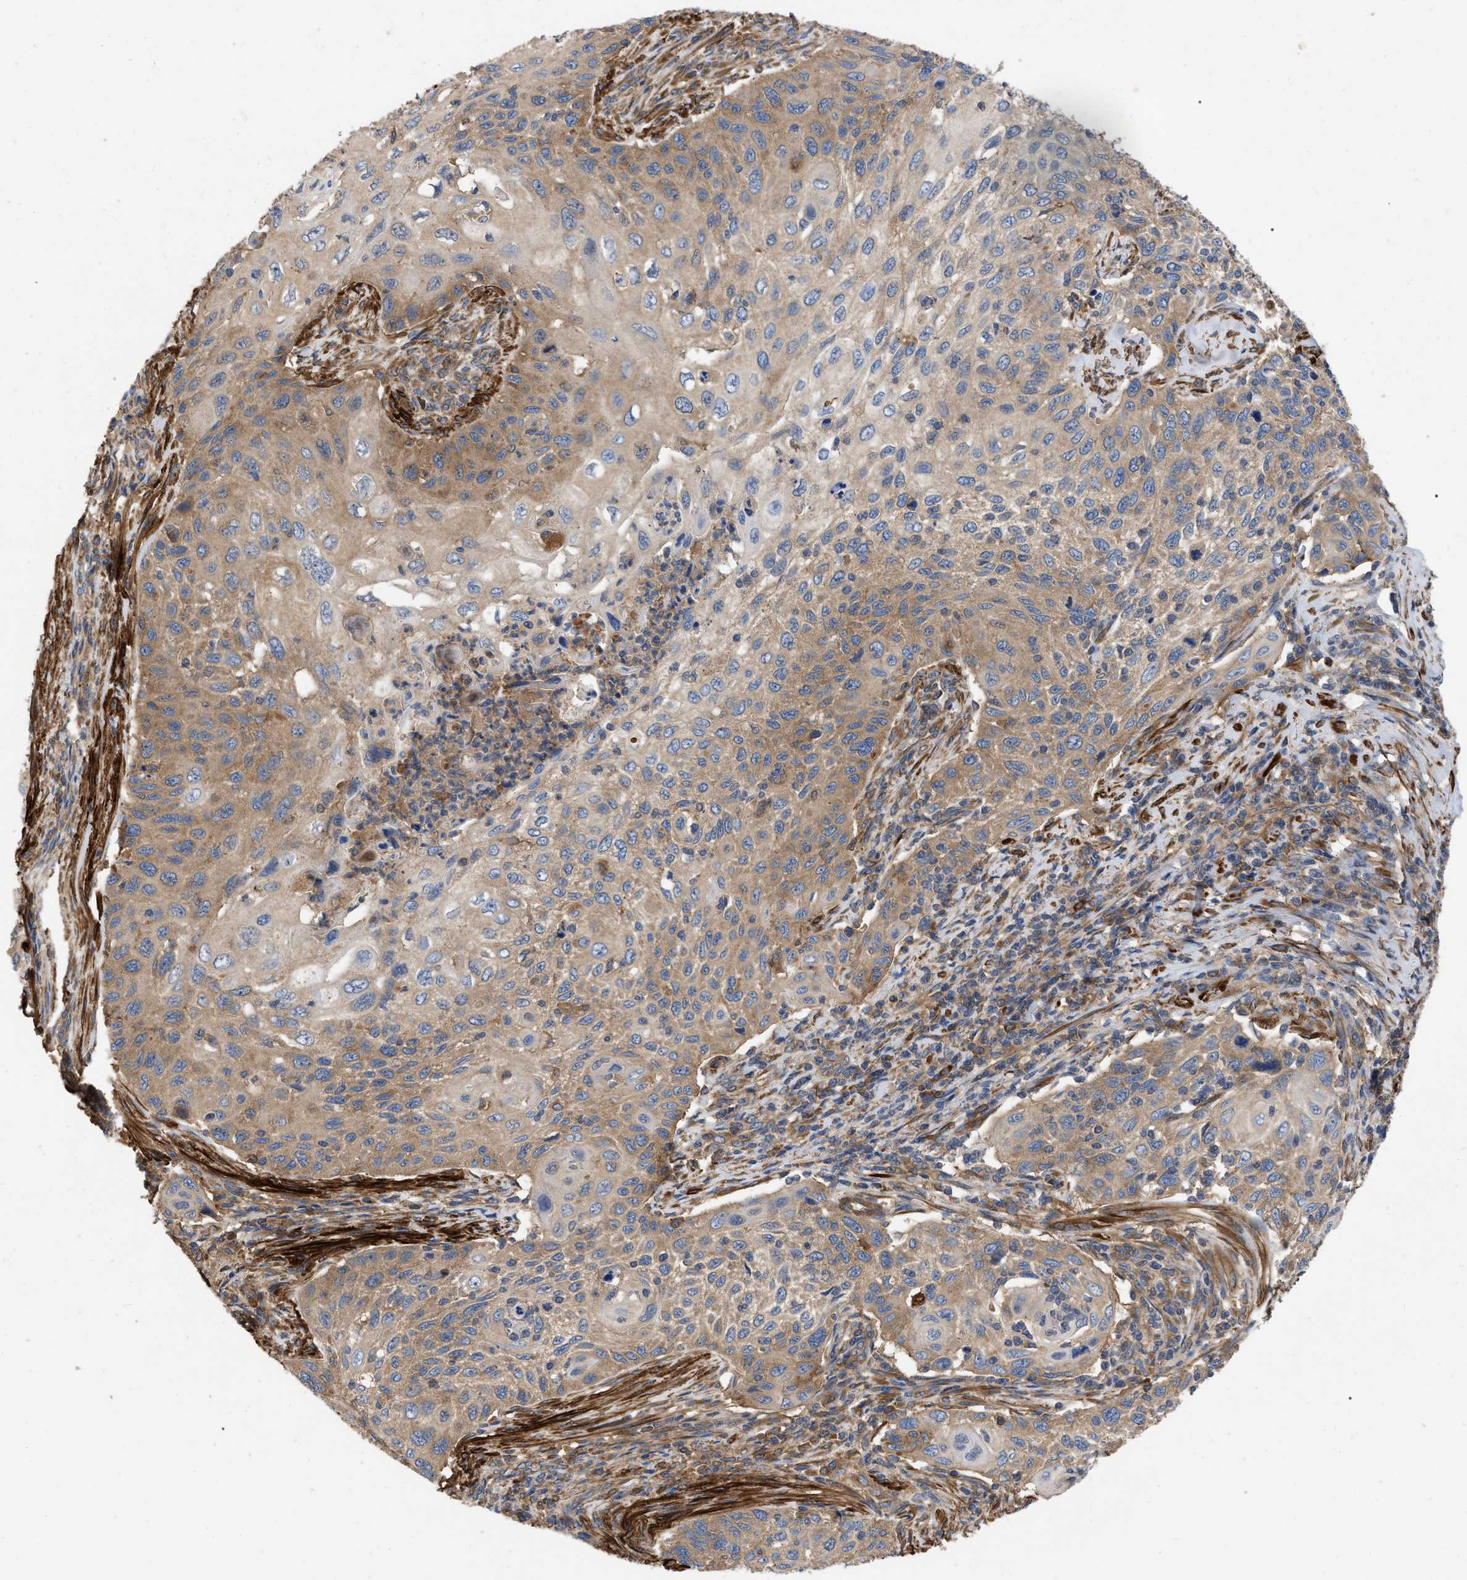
{"staining": {"intensity": "moderate", "quantity": ">75%", "location": "cytoplasmic/membranous"}, "tissue": "cervical cancer", "cell_type": "Tumor cells", "image_type": "cancer", "snomed": [{"axis": "morphology", "description": "Squamous cell carcinoma, NOS"}, {"axis": "topography", "description": "Cervix"}], "caption": "Cervical cancer (squamous cell carcinoma) stained with IHC exhibits moderate cytoplasmic/membranous positivity in about >75% of tumor cells. Using DAB (brown) and hematoxylin (blue) stains, captured at high magnification using brightfield microscopy.", "gene": "RABEP1", "patient": {"sex": "female", "age": 70}}